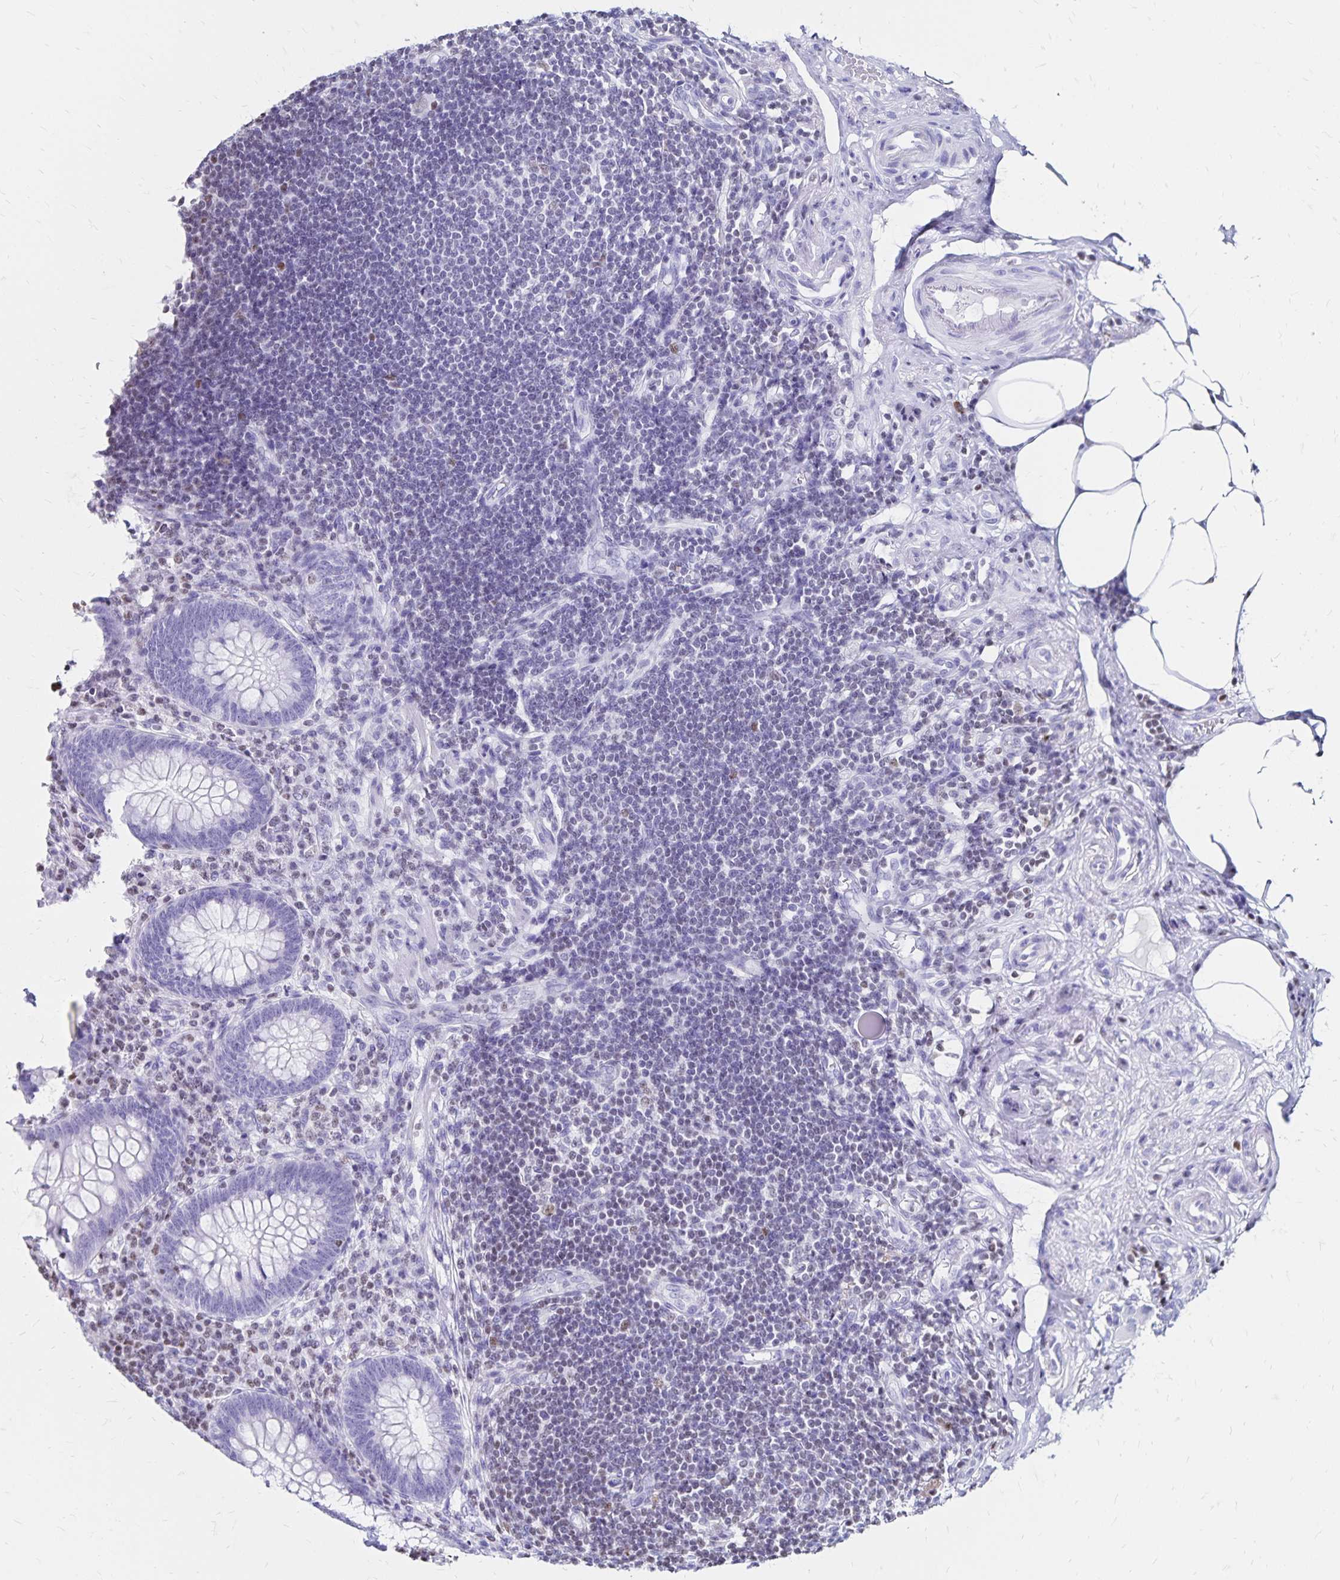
{"staining": {"intensity": "negative", "quantity": "none", "location": "none"}, "tissue": "appendix", "cell_type": "Glandular cells", "image_type": "normal", "snomed": [{"axis": "morphology", "description": "Normal tissue, NOS"}, {"axis": "topography", "description": "Appendix"}], "caption": "A photomicrograph of appendix stained for a protein reveals no brown staining in glandular cells. (Brightfield microscopy of DAB (3,3'-diaminobenzidine) immunohistochemistry at high magnification).", "gene": "IKZF1", "patient": {"sex": "female", "age": 57}}